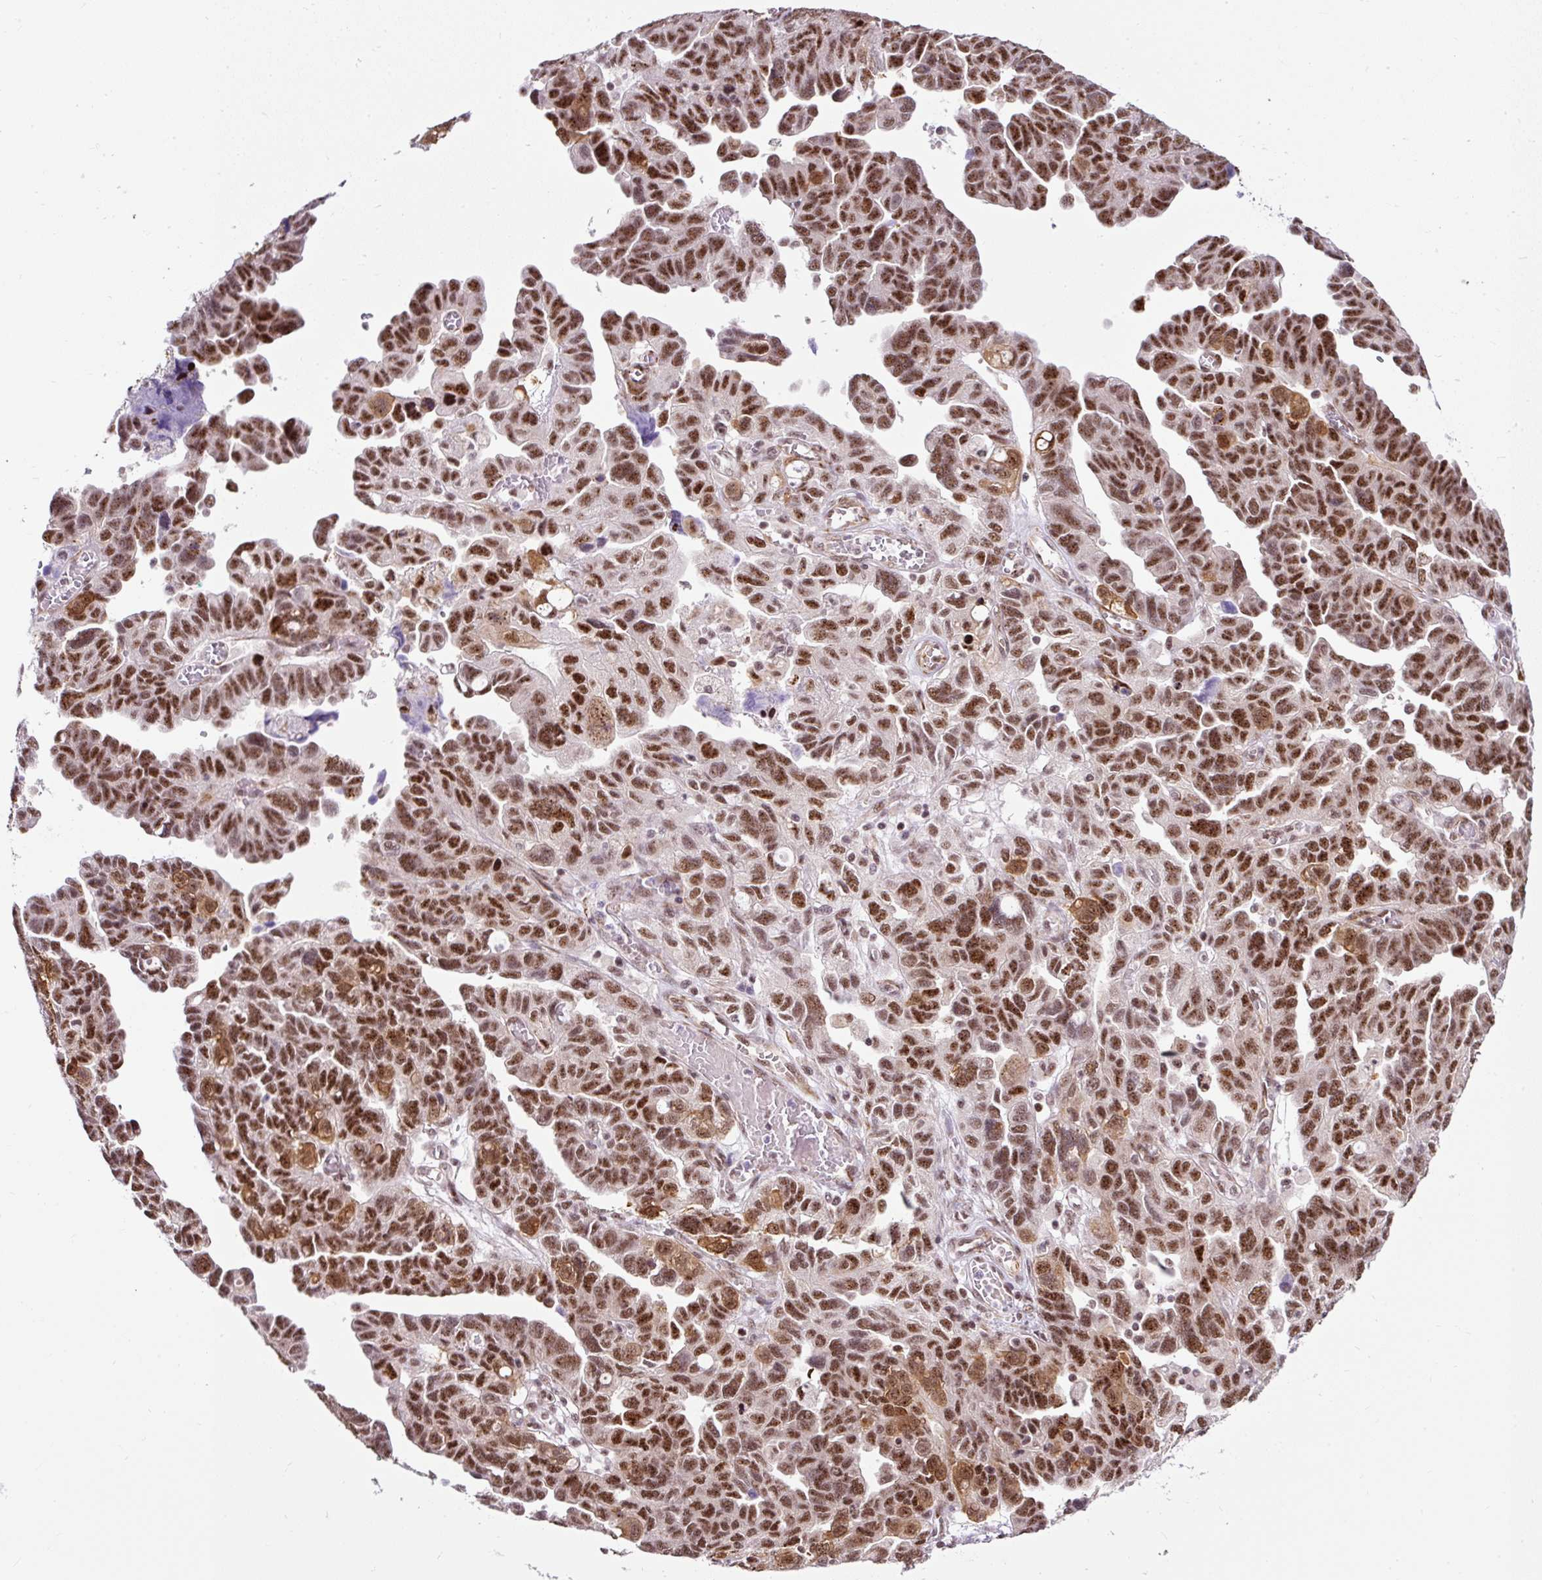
{"staining": {"intensity": "strong", "quantity": ">75%", "location": "nuclear"}, "tissue": "ovarian cancer", "cell_type": "Tumor cells", "image_type": "cancer", "snomed": [{"axis": "morphology", "description": "Cystadenocarcinoma, serous, NOS"}, {"axis": "topography", "description": "Ovary"}], "caption": "There is high levels of strong nuclear positivity in tumor cells of ovarian serous cystadenocarcinoma, as demonstrated by immunohistochemical staining (brown color).", "gene": "LUC7L2", "patient": {"sex": "female", "age": 64}}